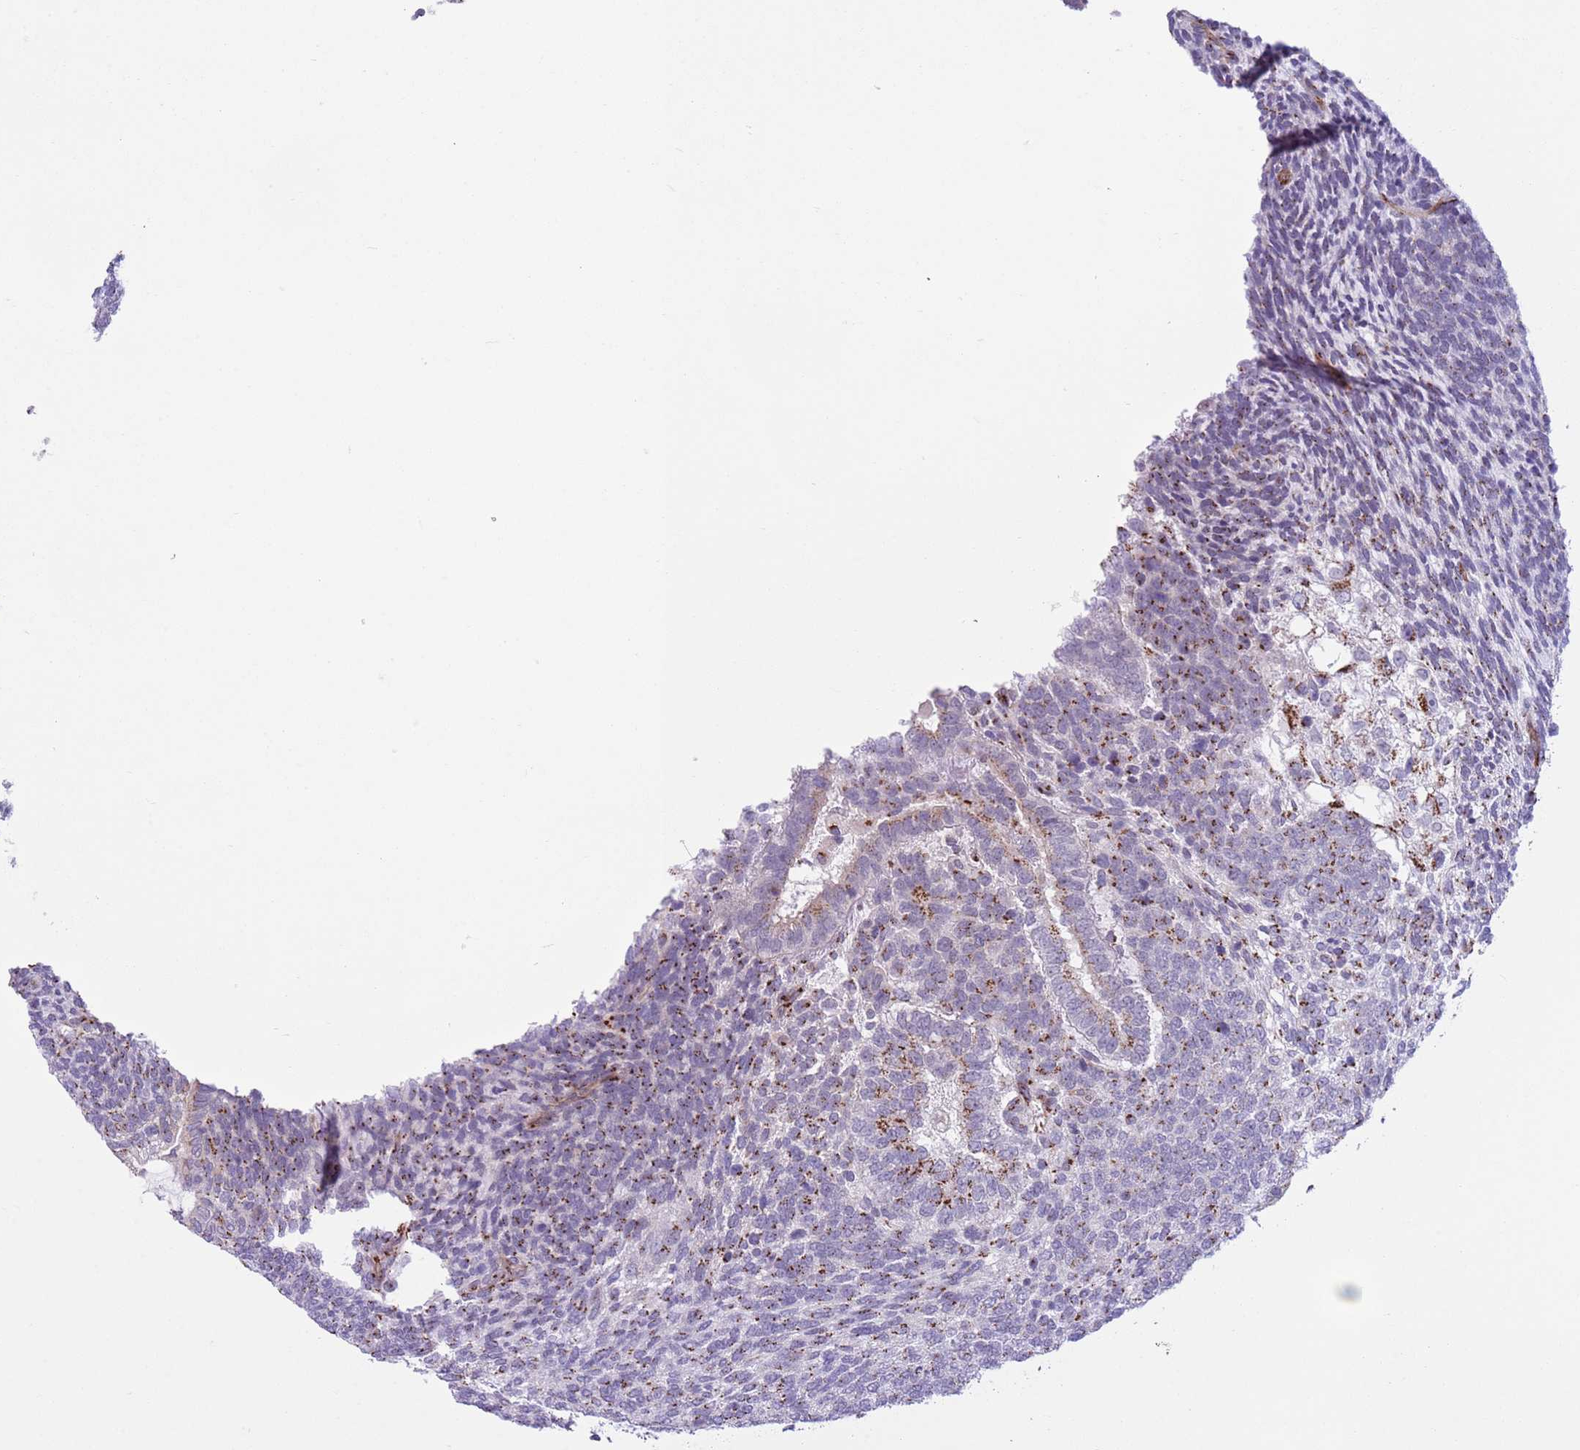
{"staining": {"intensity": "moderate", "quantity": "25%-75%", "location": "cytoplasmic/membranous"}, "tissue": "testis cancer", "cell_type": "Tumor cells", "image_type": "cancer", "snomed": [{"axis": "morphology", "description": "Carcinoma, Embryonal, NOS"}, {"axis": "topography", "description": "Testis"}], "caption": "Immunohistochemistry (IHC) micrograph of human testis cancer stained for a protein (brown), which exhibits medium levels of moderate cytoplasmic/membranous positivity in approximately 25%-75% of tumor cells.", "gene": "C20orf96", "patient": {"sex": "male", "age": 23}}